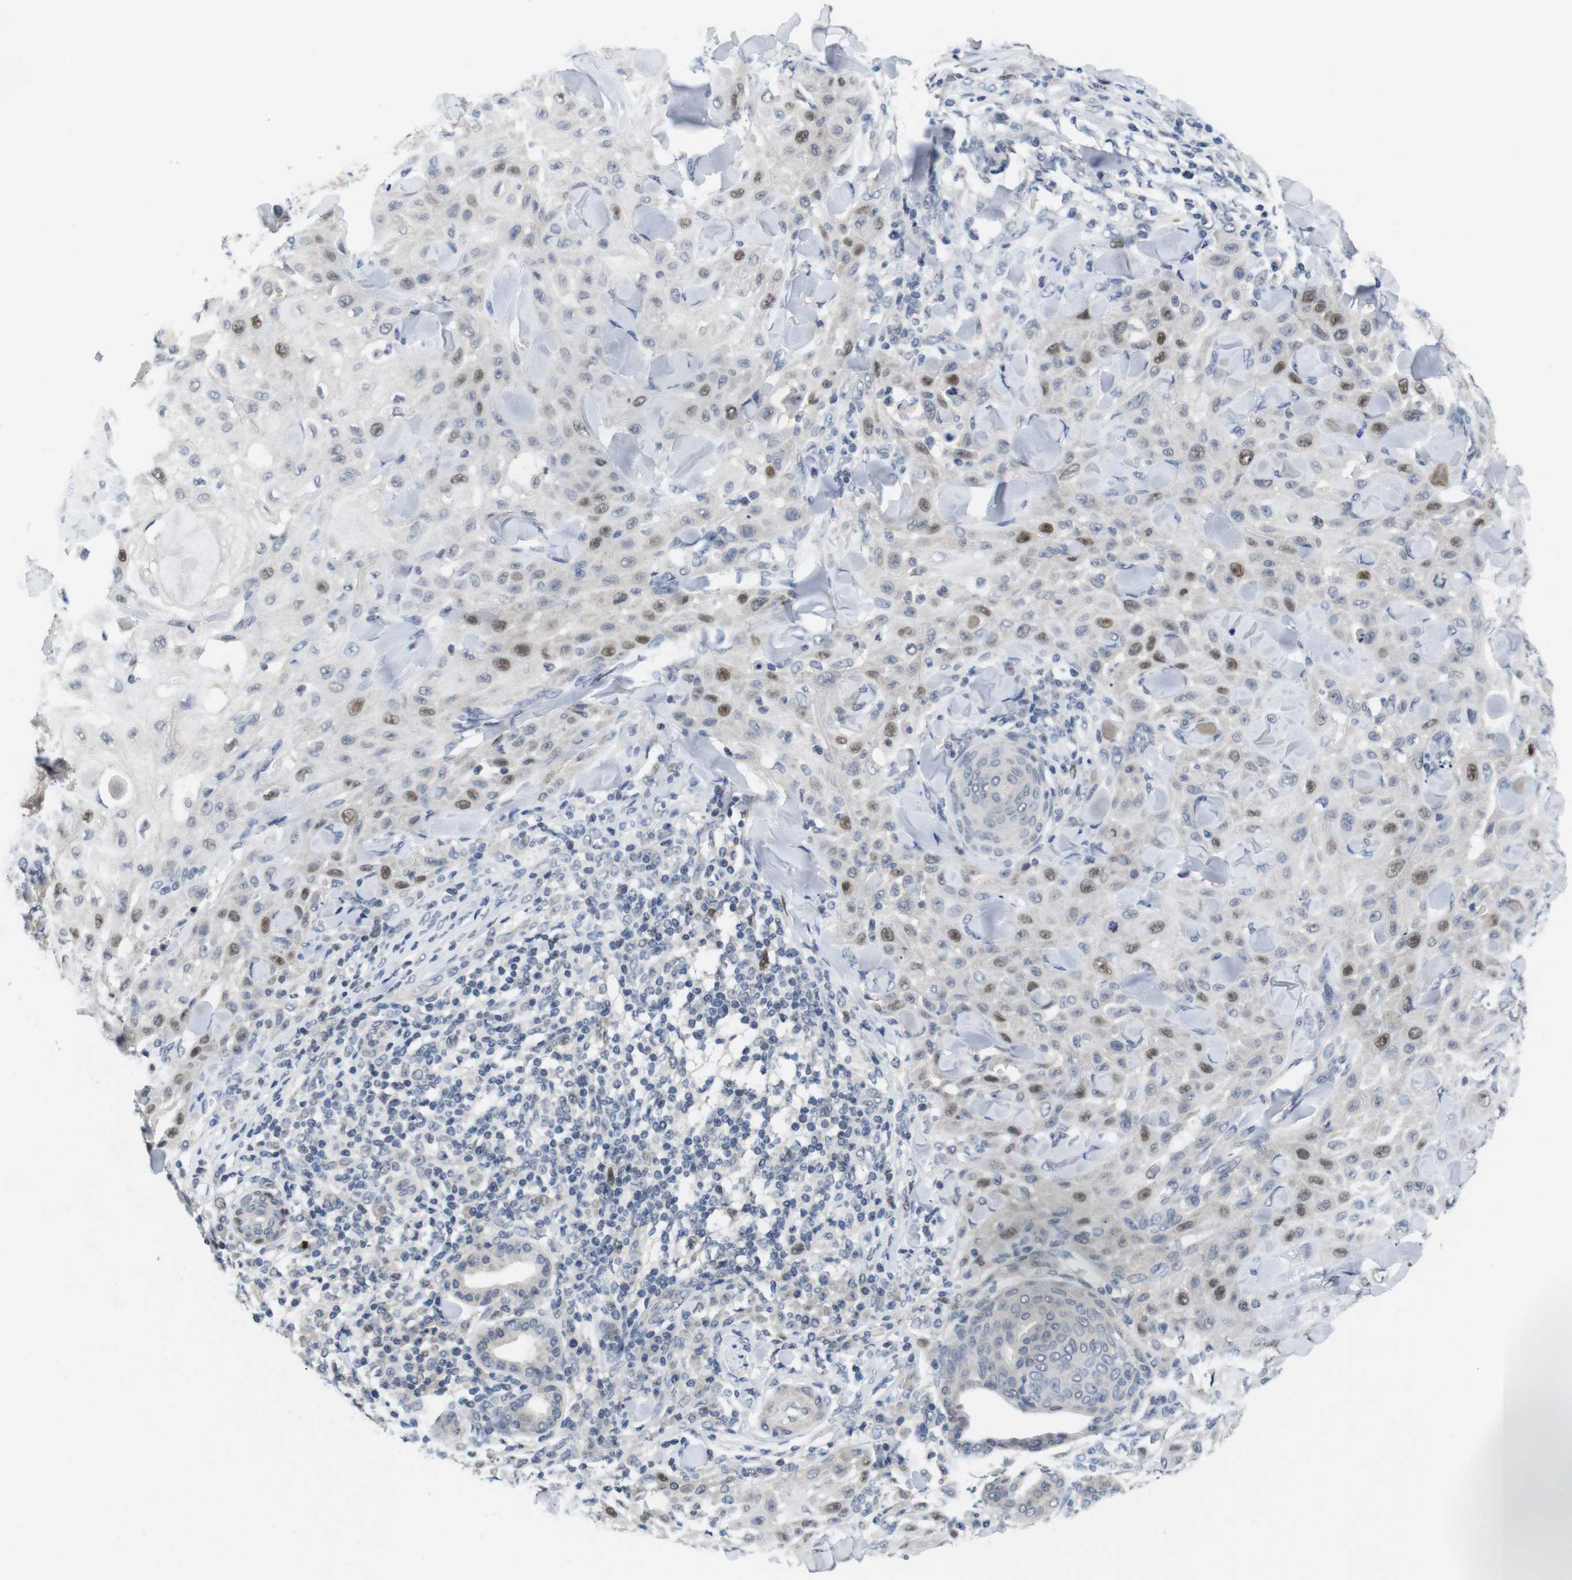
{"staining": {"intensity": "strong", "quantity": "25%-75%", "location": "nuclear"}, "tissue": "skin cancer", "cell_type": "Tumor cells", "image_type": "cancer", "snomed": [{"axis": "morphology", "description": "Squamous cell carcinoma, NOS"}, {"axis": "topography", "description": "Skin"}], "caption": "Immunohistochemical staining of skin cancer (squamous cell carcinoma) shows strong nuclear protein staining in approximately 25%-75% of tumor cells.", "gene": "SKP2", "patient": {"sex": "male", "age": 24}}